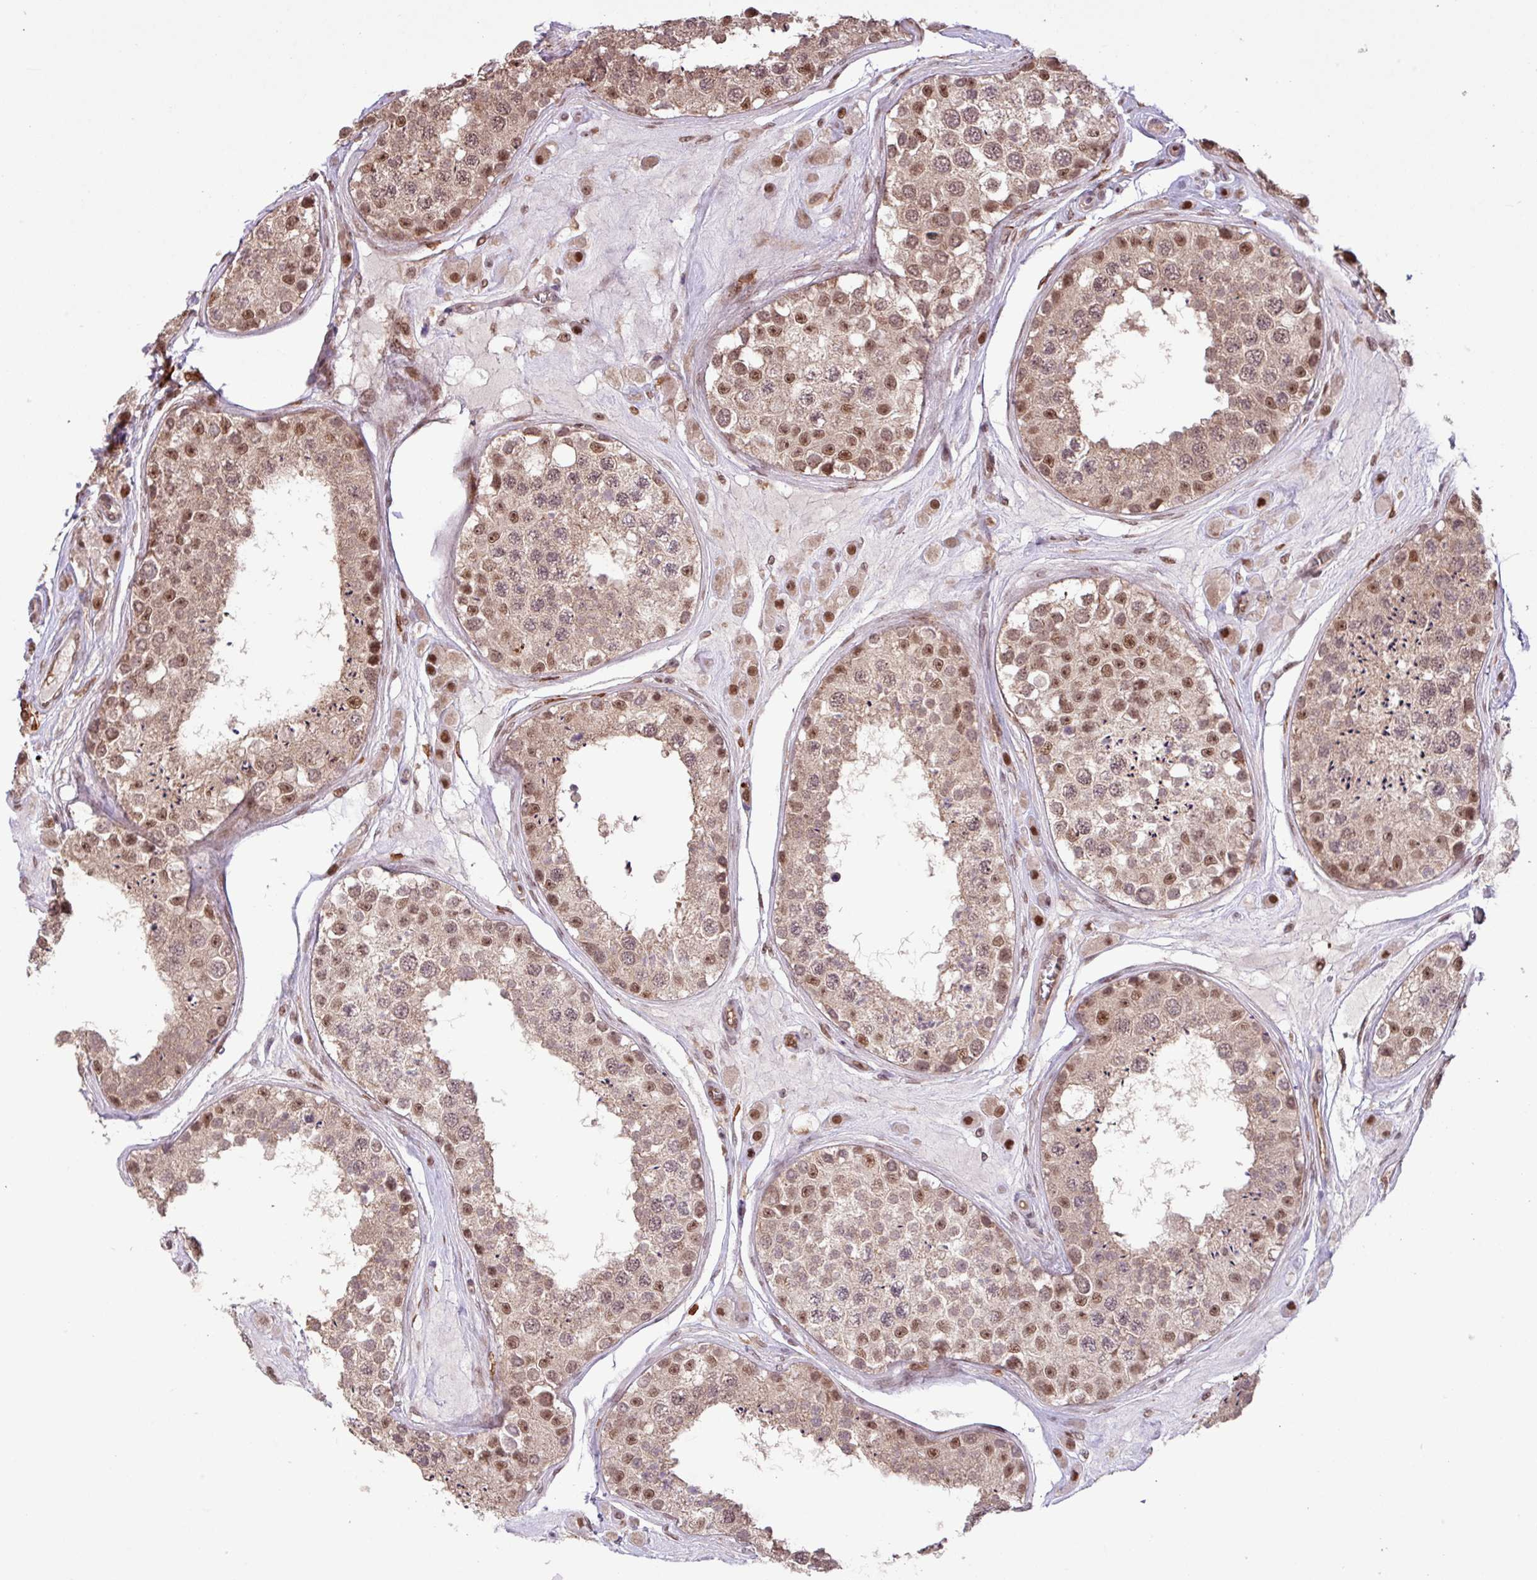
{"staining": {"intensity": "moderate", "quantity": ">75%", "location": "cytoplasmic/membranous,nuclear"}, "tissue": "testis", "cell_type": "Cells in seminiferous ducts", "image_type": "normal", "snomed": [{"axis": "morphology", "description": "Normal tissue, NOS"}, {"axis": "topography", "description": "Testis"}], "caption": "This histopathology image exhibits immunohistochemistry staining of unremarkable human testis, with medium moderate cytoplasmic/membranous,nuclear positivity in about >75% of cells in seminiferous ducts.", "gene": "GON7", "patient": {"sex": "male", "age": 25}}